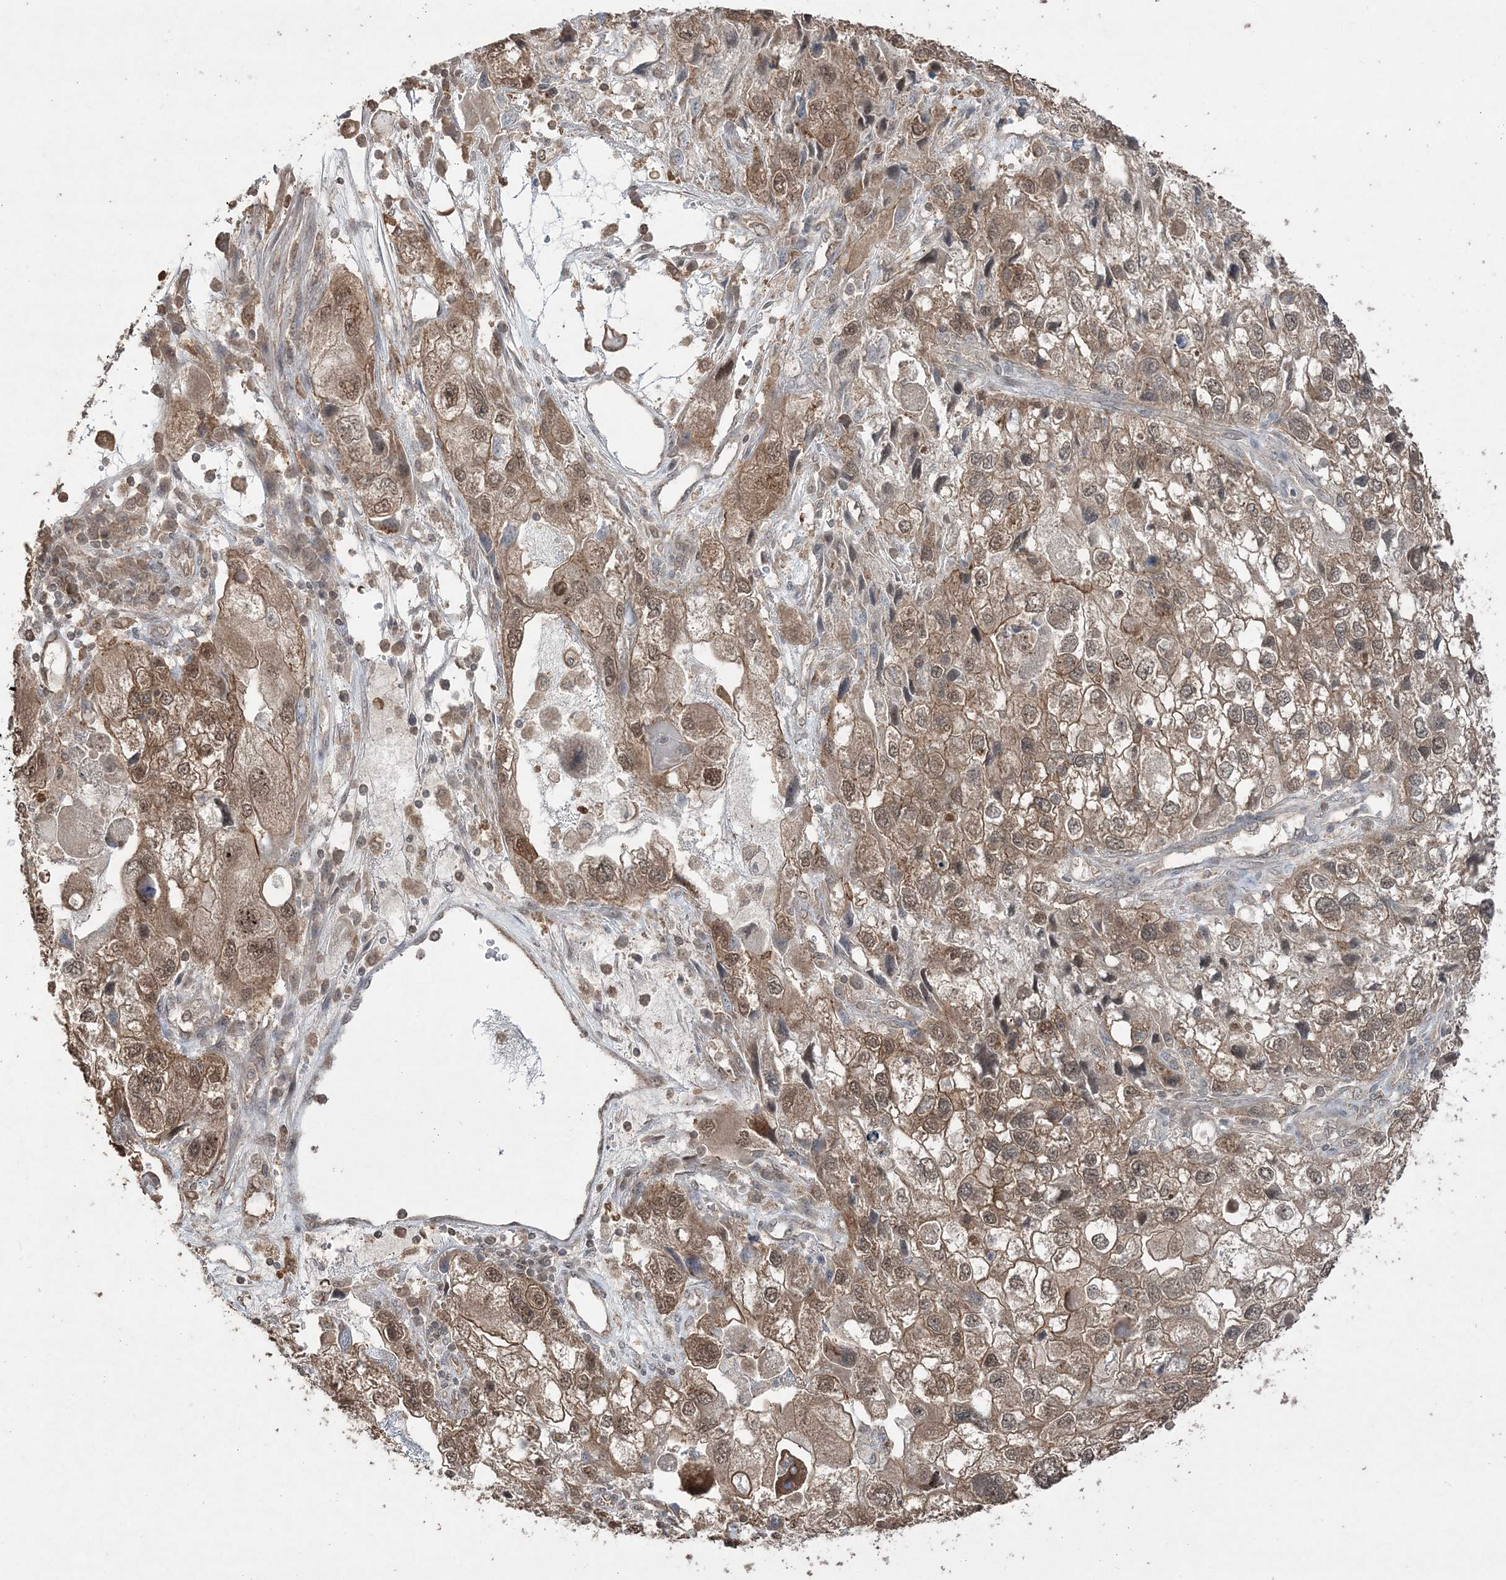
{"staining": {"intensity": "moderate", "quantity": ">75%", "location": "cytoplasmic/membranous,nuclear"}, "tissue": "endometrial cancer", "cell_type": "Tumor cells", "image_type": "cancer", "snomed": [{"axis": "morphology", "description": "Adenocarcinoma, NOS"}, {"axis": "topography", "description": "Endometrium"}], "caption": "Adenocarcinoma (endometrial) stained for a protein displays moderate cytoplasmic/membranous and nuclear positivity in tumor cells.", "gene": "EHHADH", "patient": {"sex": "female", "age": 49}}